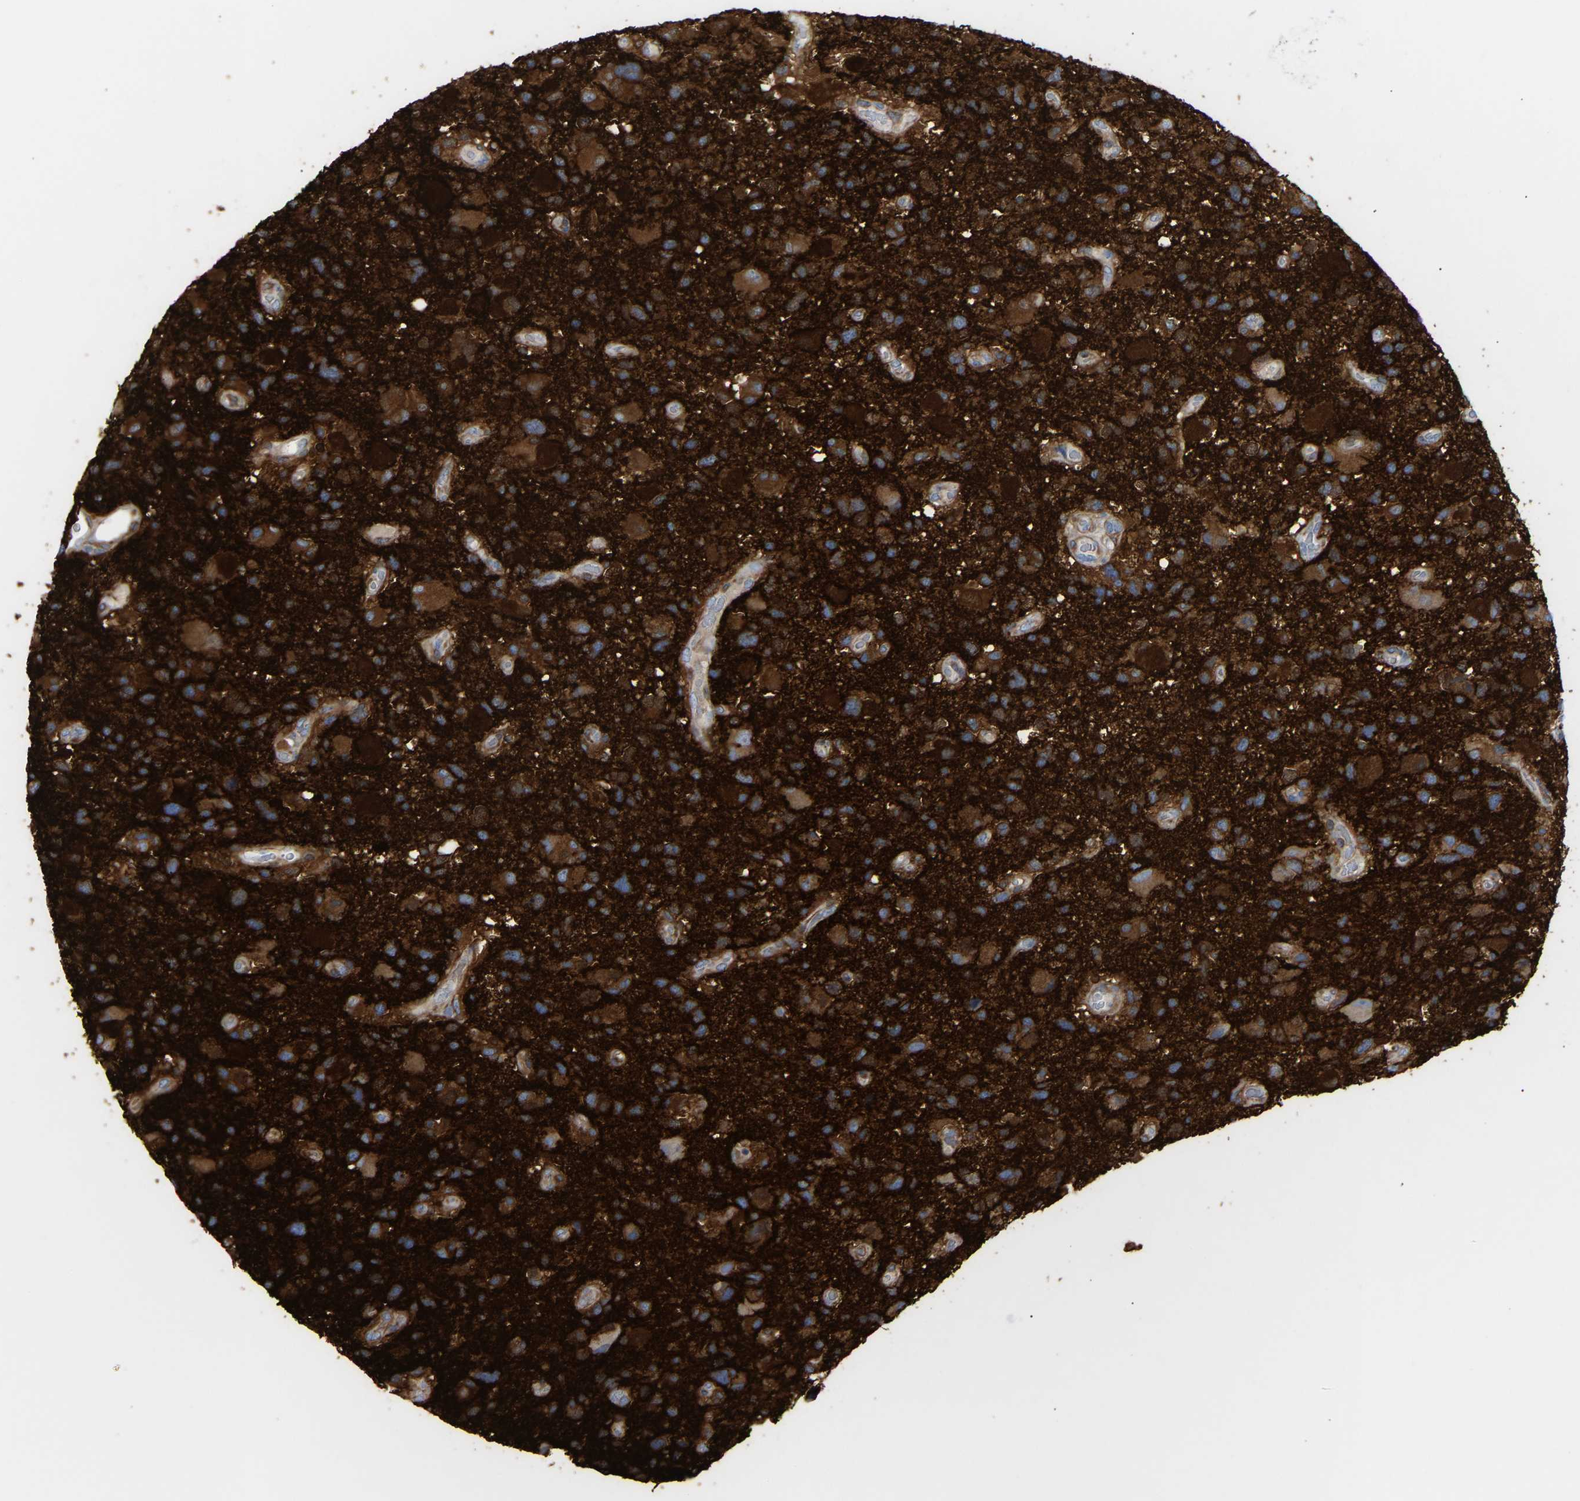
{"staining": {"intensity": "strong", "quantity": ">75%", "location": "cytoplasmic/membranous"}, "tissue": "glioma", "cell_type": "Tumor cells", "image_type": "cancer", "snomed": [{"axis": "morphology", "description": "Glioma, malignant, High grade"}, {"axis": "topography", "description": "Brain"}], "caption": "Protein staining of malignant glioma (high-grade) tissue exhibits strong cytoplasmic/membranous staining in approximately >75% of tumor cells.", "gene": "AMPH", "patient": {"sex": "male", "age": 33}}